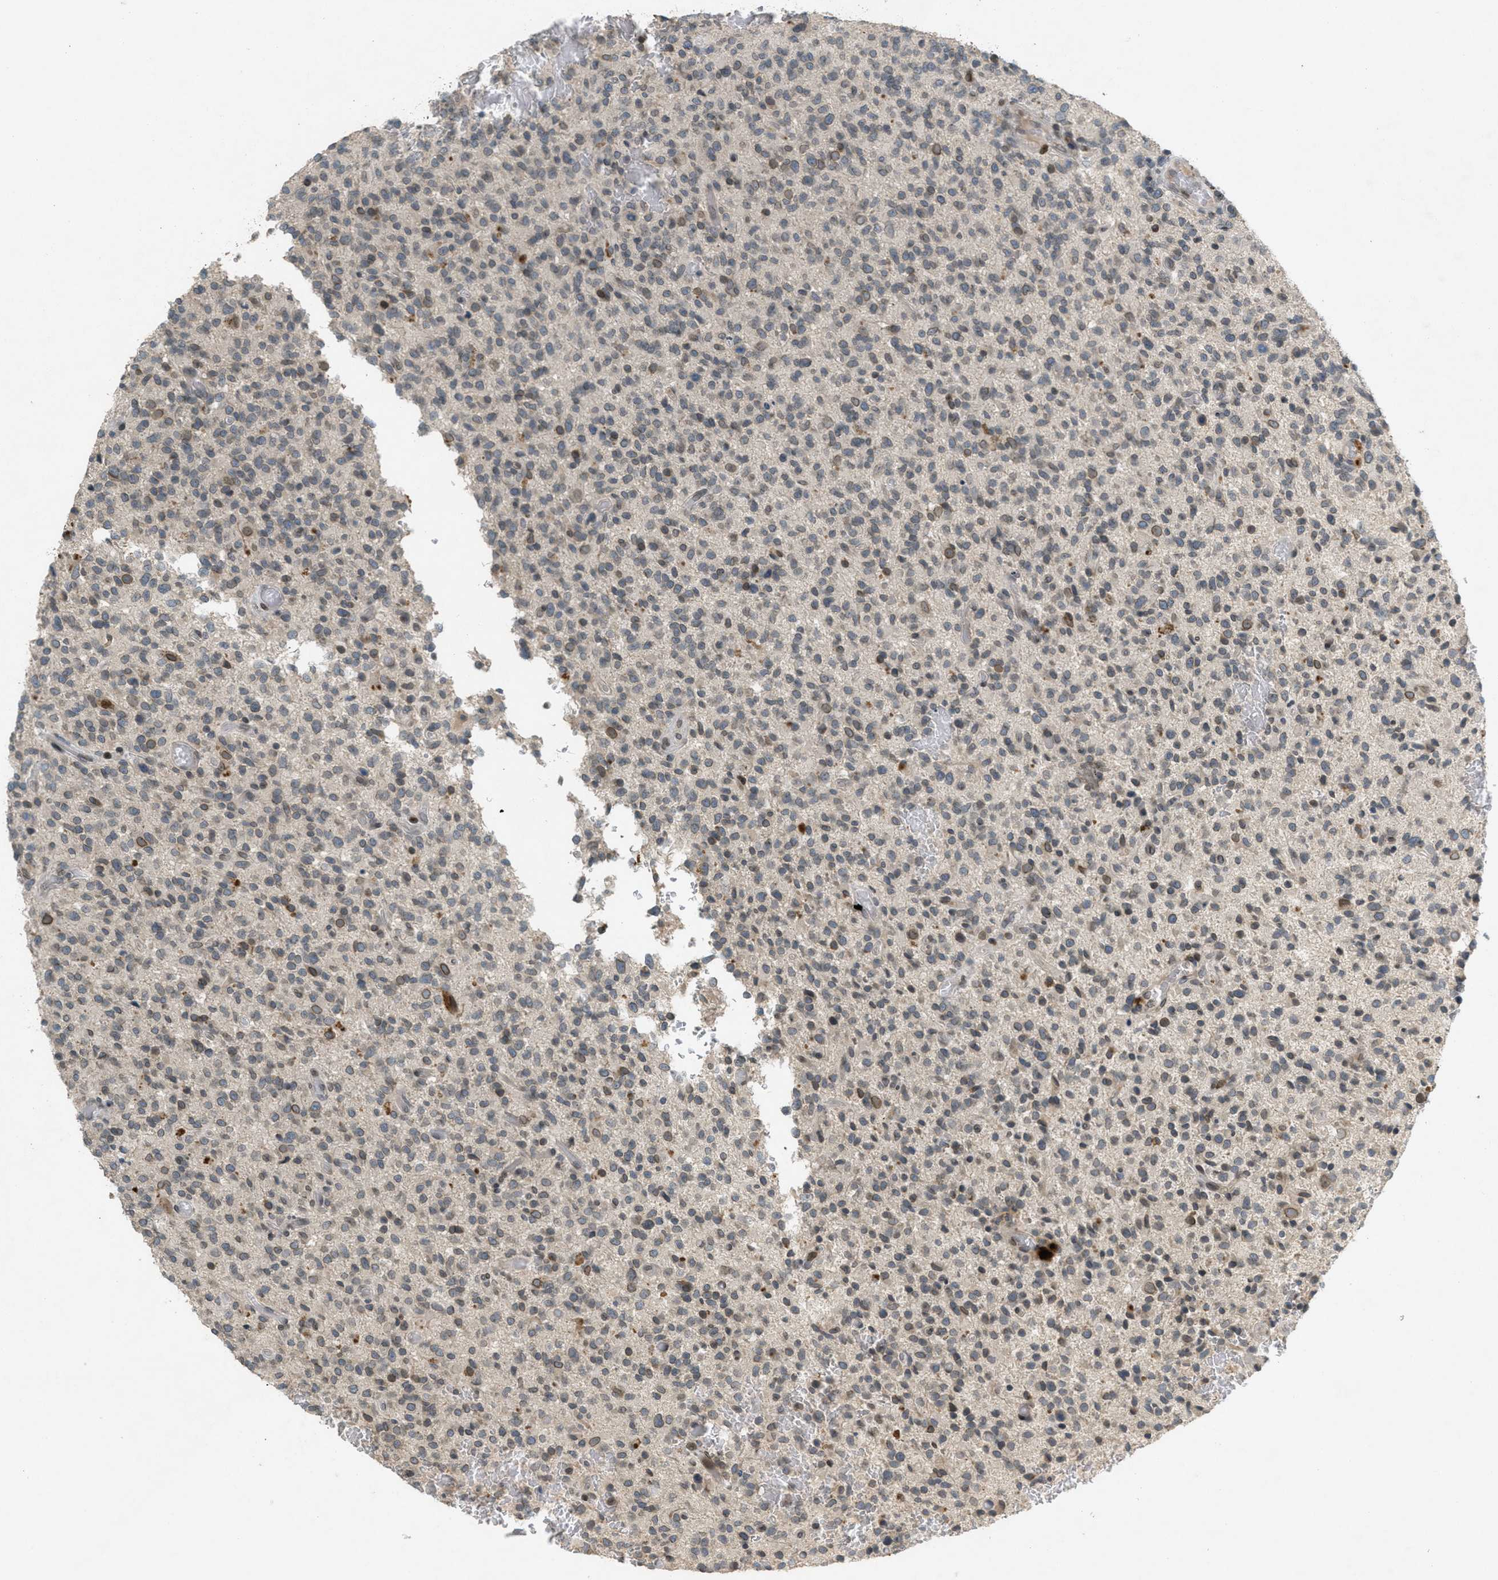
{"staining": {"intensity": "moderate", "quantity": "25%-75%", "location": "cytoplasmic/membranous,nuclear"}, "tissue": "glioma", "cell_type": "Tumor cells", "image_type": "cancer", "snomed": [{"axis": "morphology", "description": "Glioma, malignant, High grade"}, {"axis": "topography", "description": "Brain"}], "caption": "Tumor cells demonstrate medium levels of moderate cytoplasmic/membranous and nuclear staining in about 25%-75% of cells in malignant glioma (high-grade).", "gene": "ABHD6", "patient": {"sex": "male", "age": 71}}